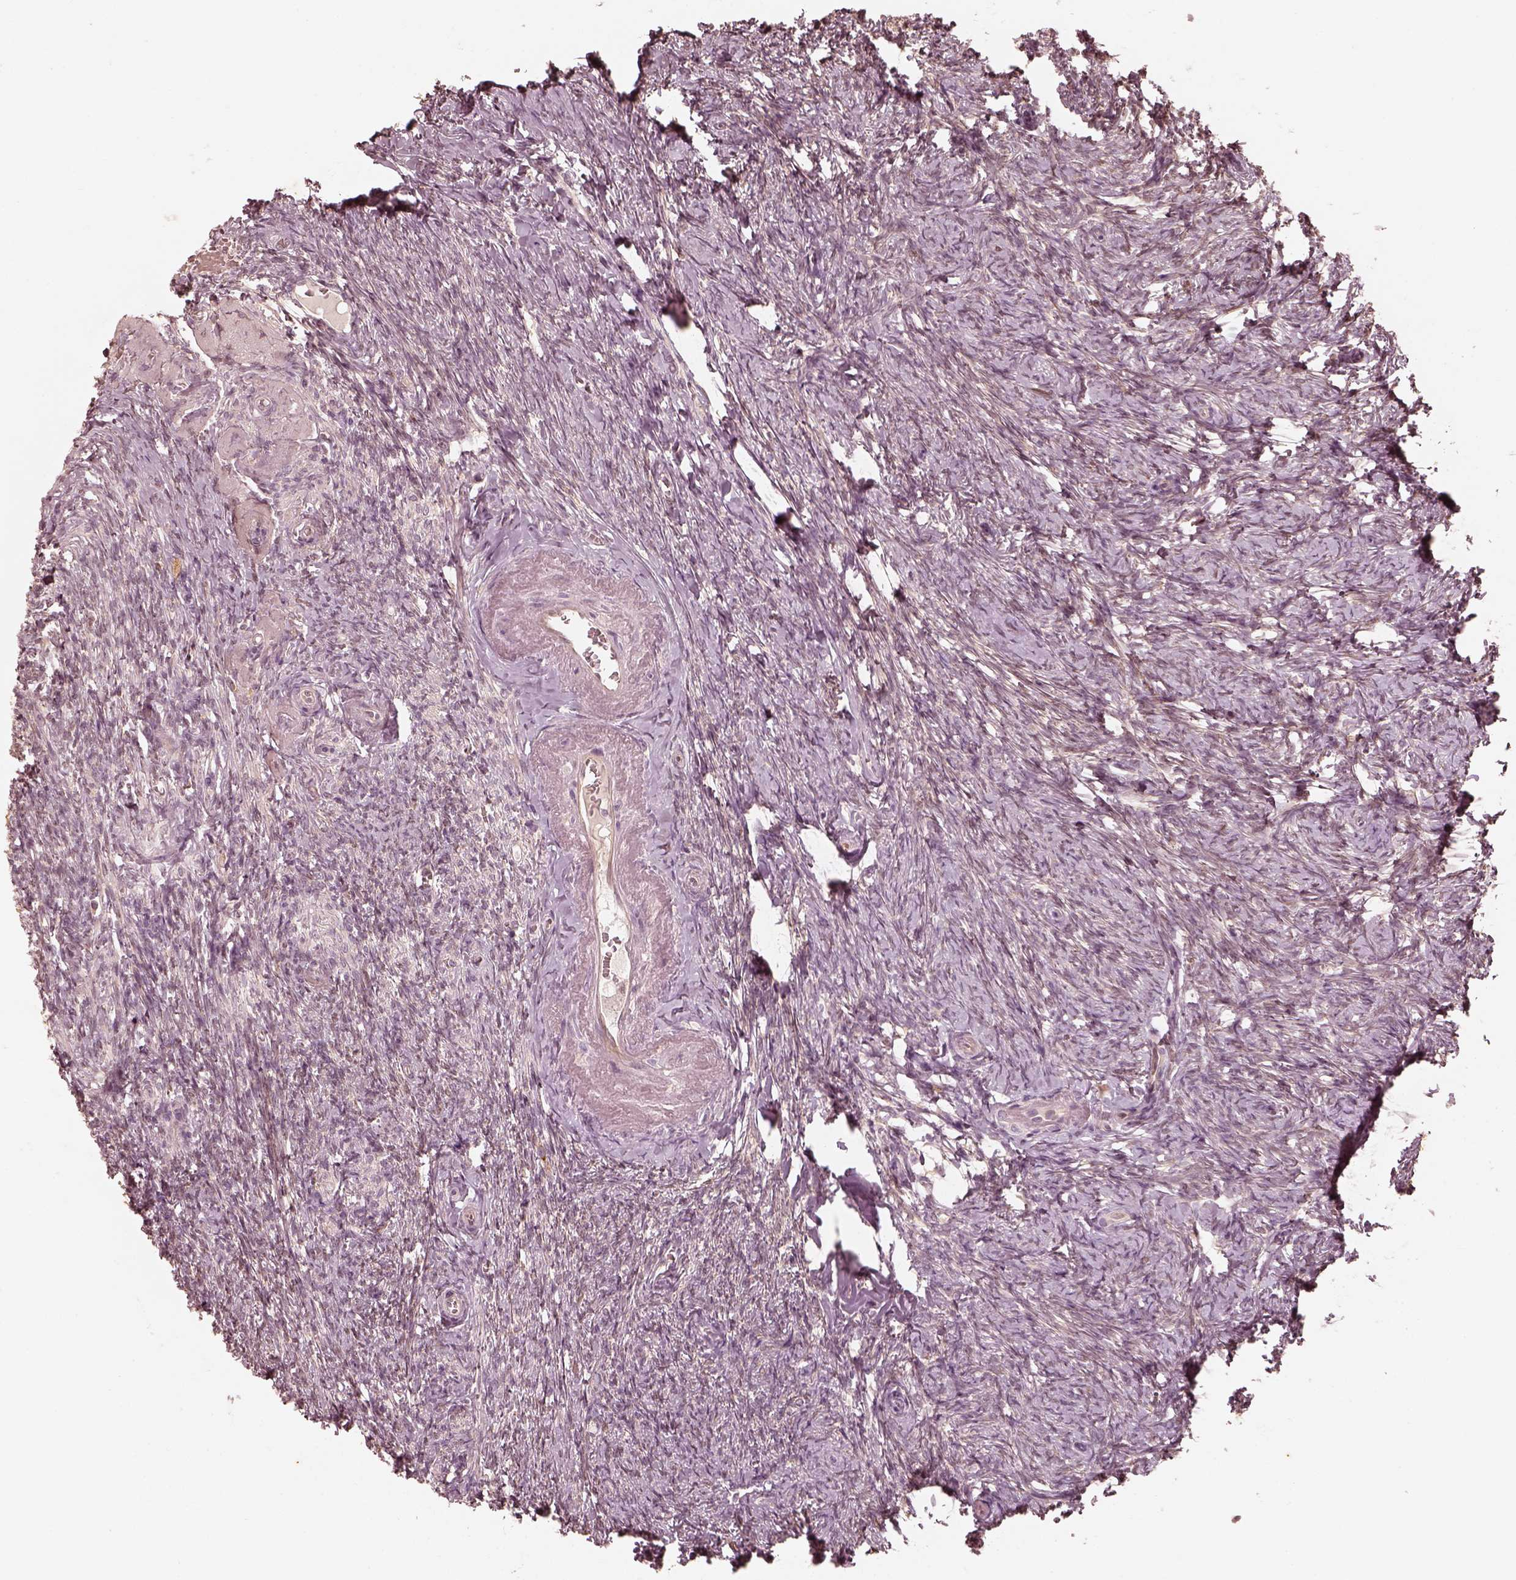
{"staining": {"intensity": "moderate", "quantity": ">75%", "location": "cytoplasmic/membranous"}, "tissue": "ovary", "cell_type": "Follicle cells", "image_type": "normal", "snomed": [{"axis": "morphology", "description": "Normal tissue, NOS"}, {"axis": "topography", "description": "Ovary"}], "caption": "Ovary was stained to show a protein in brown. There is medium levels of moderate cytoplasmic/membranous staining in approximately >75% of follicle cells.", "gene": "WLS", "patient": {"sex": "female", "age": 72}}